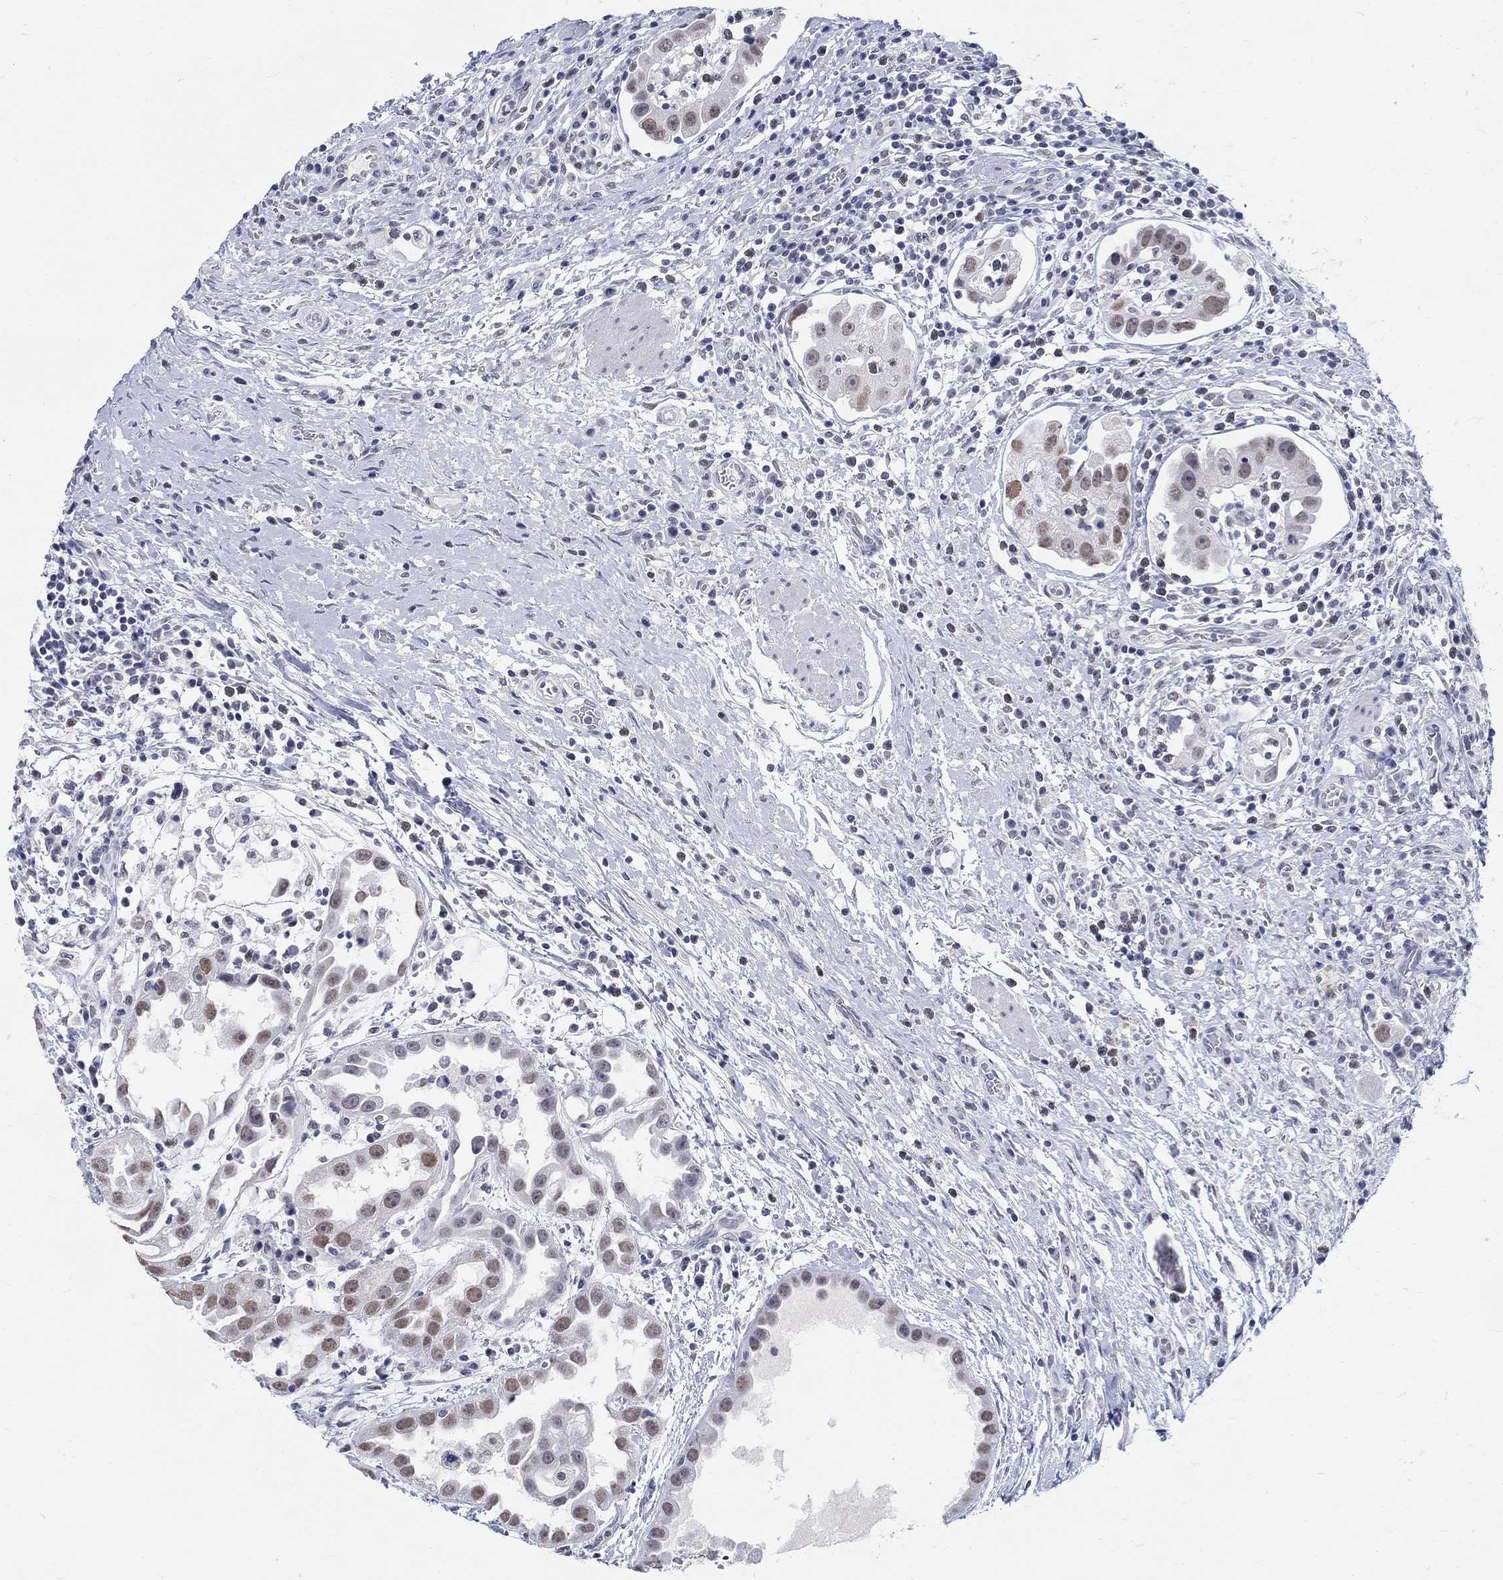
{"staining": {"intensity": "weak", "quantity": "25%-75%", "location": "nuclear"}, "tissue": "urothelial cancer", "cell_type": "Tumor cells", "image_type": "cancer", "snomed": [{"axis": "morphology", "description": "Urothelial carcinoma, High grade"}, {"axis": "topography", "description": "Urinary bladder"}], "caption": "Urothelial cancer stained with a protein marker demonstrates weak staining in tumor cells.", "gene": "ANKS1B", "patient": {"sex": "female", "age": 41}}